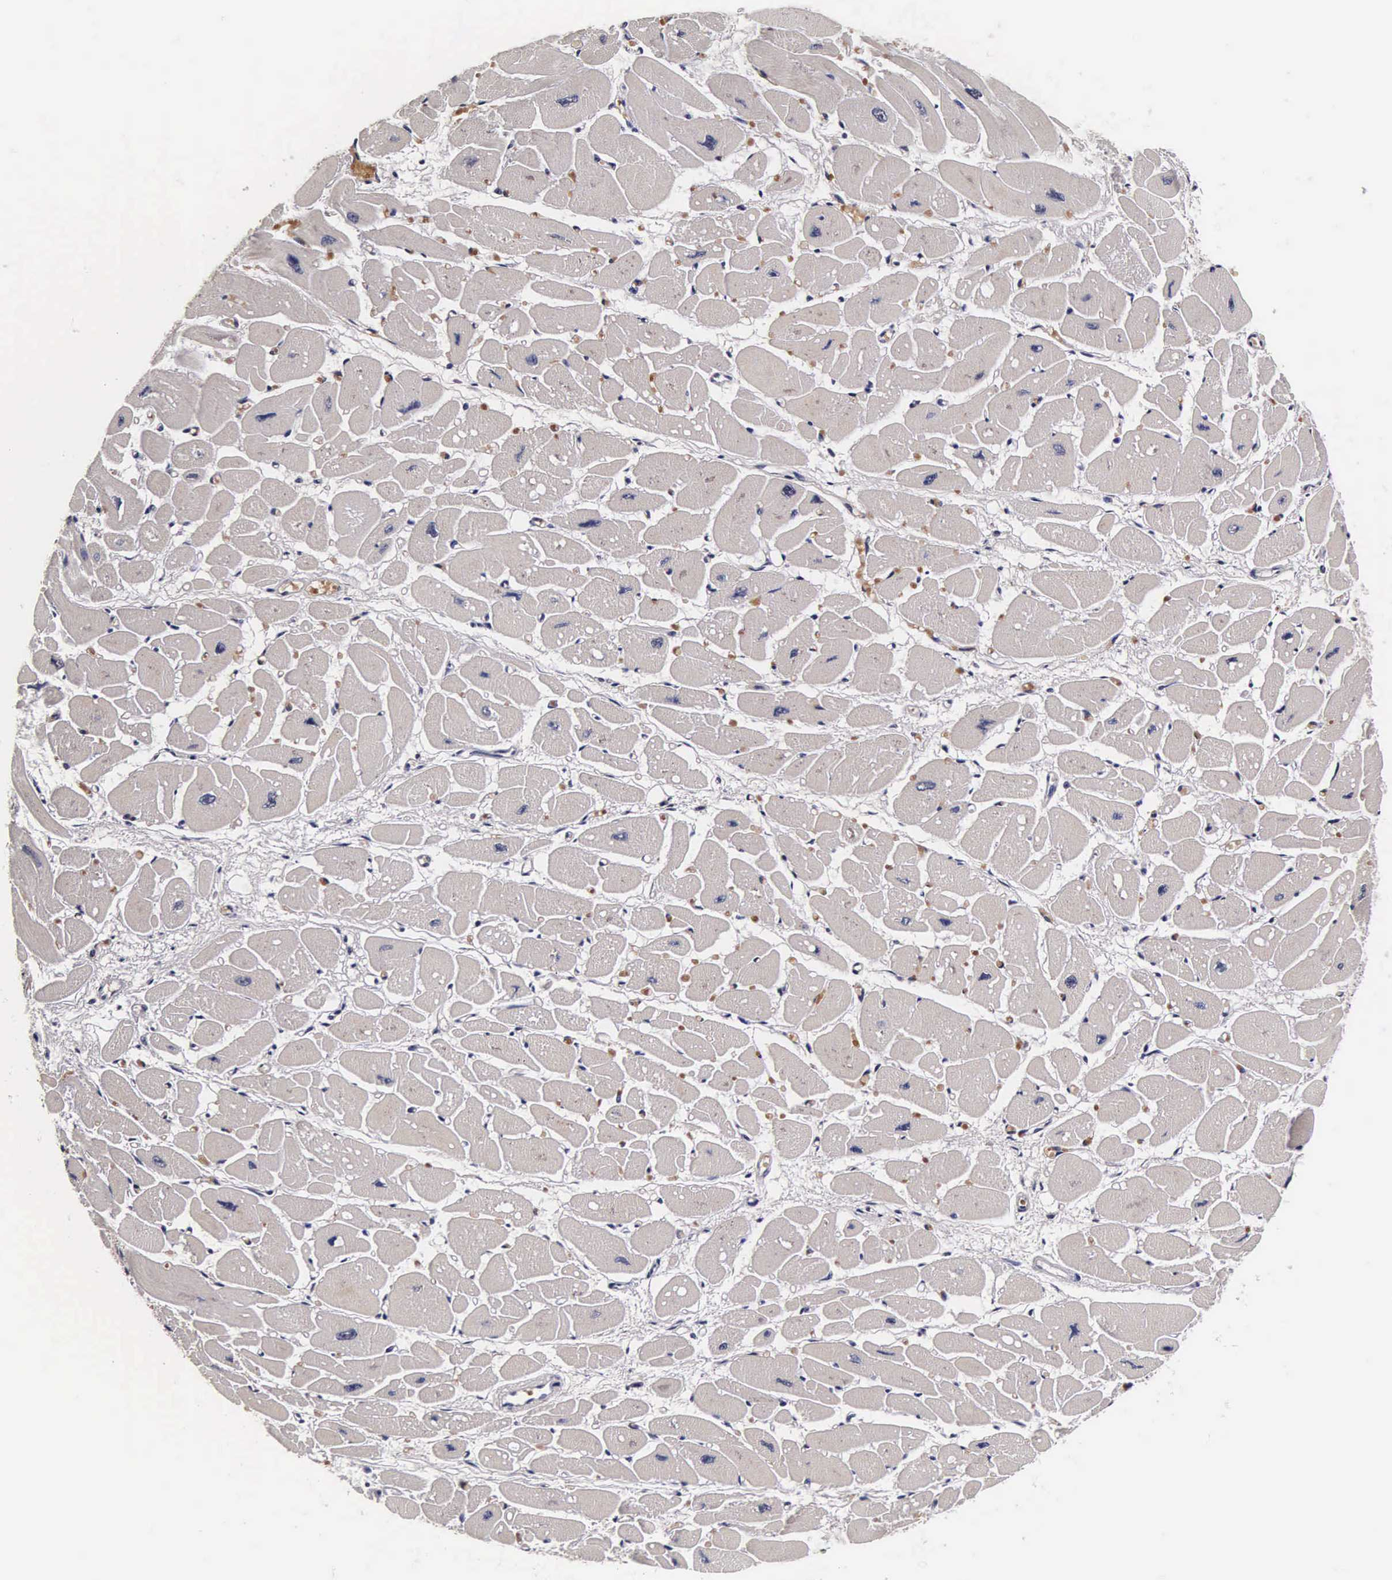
{"staining": {"intensity": "weak", "quantity": "<25%", "location": "nuclear"}, "tissue": "heart muscle", "cell_type": "Cardiomyocytes", "image_type": "normal", "snomed": [{"axis": "morphology", "description": "Normal tissue, NOS"}, {"axis": "topography", "description": "Heart"}], "caption": "This is an immunohistochemistry (IHC) histopathology image of benign human heart muscle. There is no staining in cardiomyocytes.", "gene": "BCL2L2", "patient": {"sex": "female", "age": 54}}